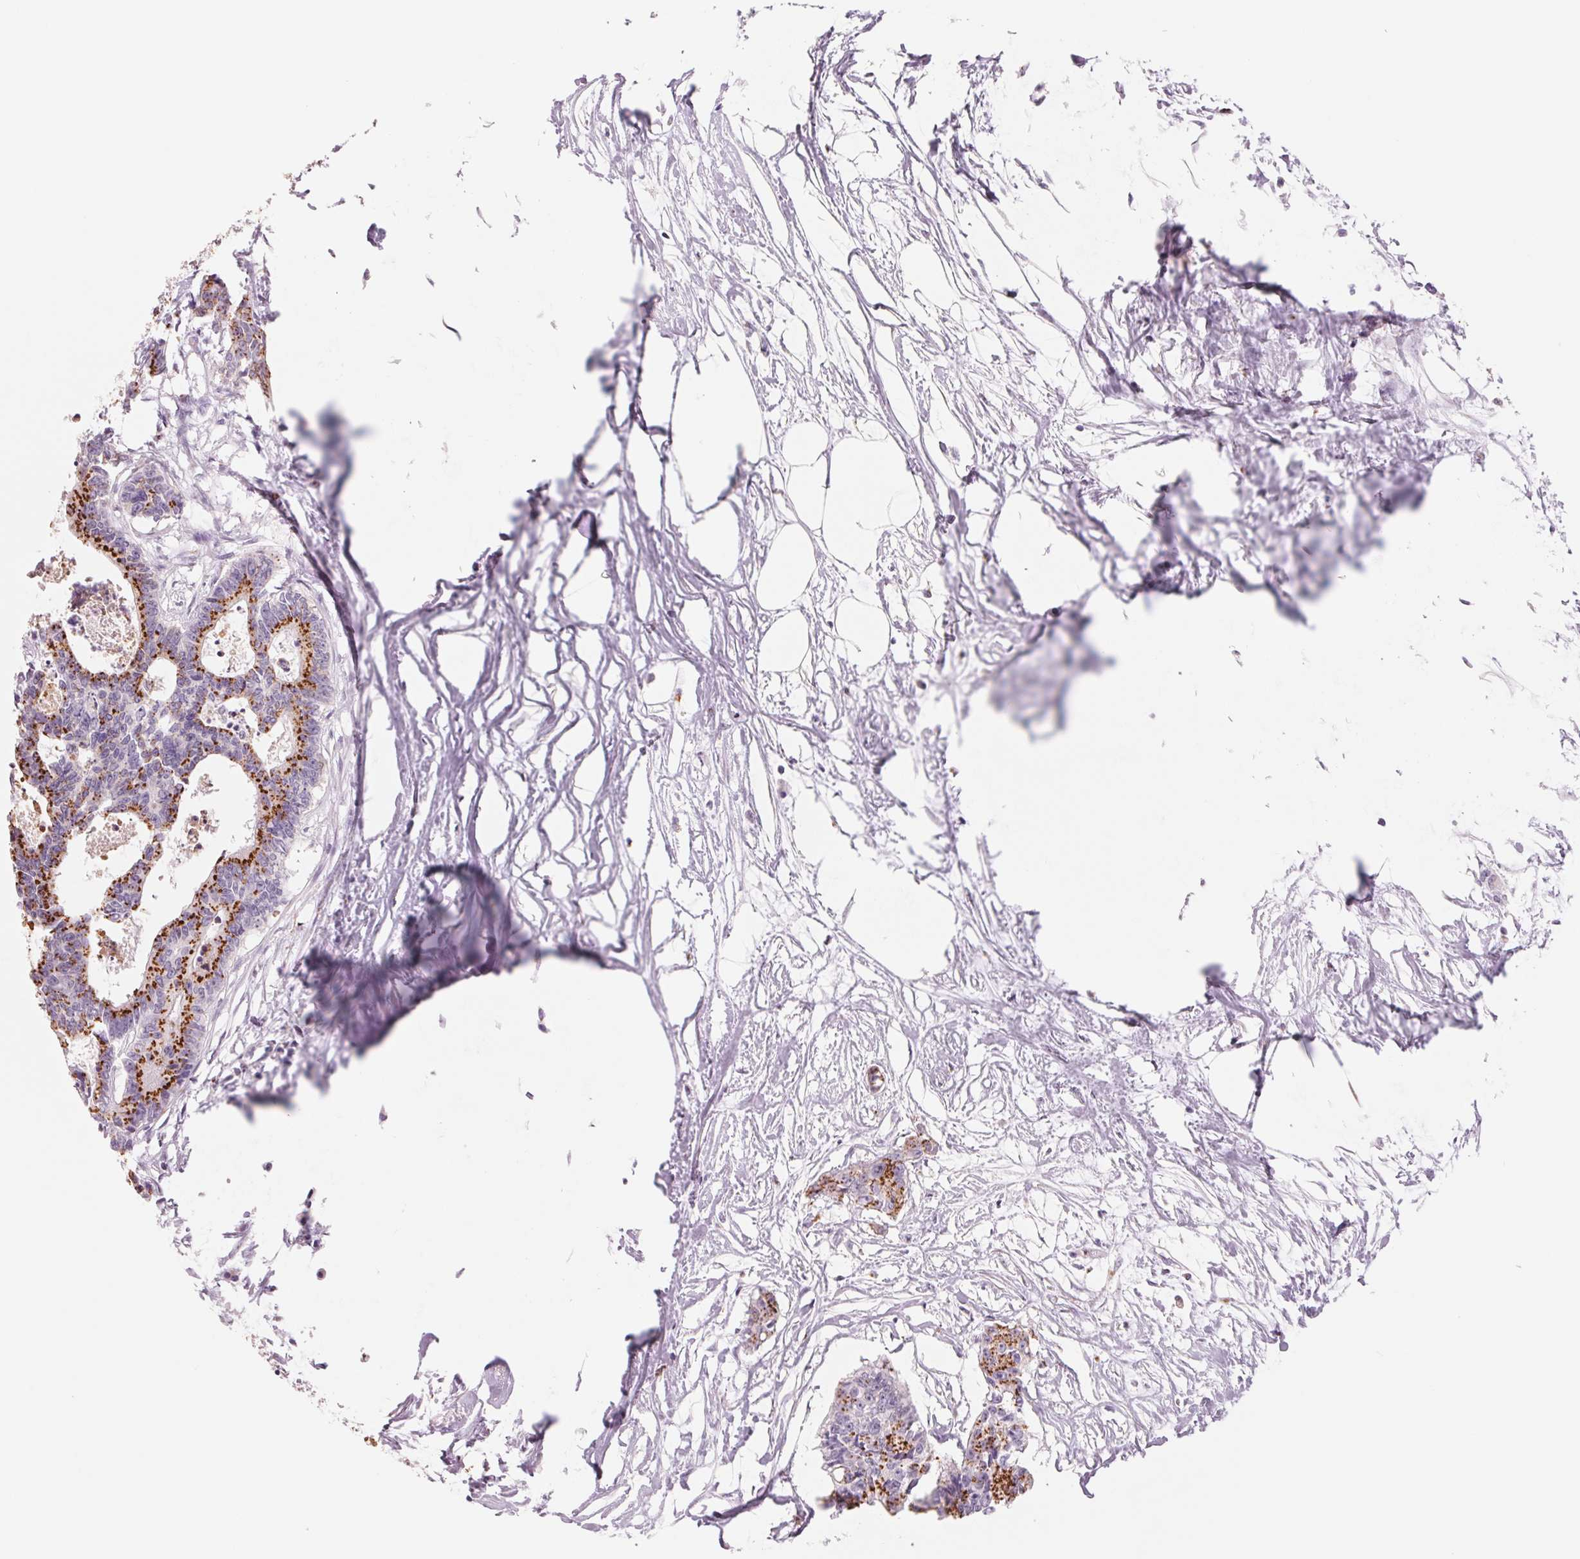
{"staining": {"intensity": "strong", "quantity": ">75%", "location": "cytoplasmic/membranous"}, "tissue": "colorectal cancer", "cell_type": "Tumor cells", "image_type": "cancer", "snomed": [{"axis": "morphology", "description": "Adenocarcinoma, NOS"}, {"axis": "topography", "description": "Rectum"}], "caption": "The histopathology image exhibits a brown stain indicating the presence of a protein in the cytoplasmic/membranous of tumor cells in colorectal cancer (adenocarcinoma).", "gene": "GALNT7", "patient": {"sex": "male", "age": 57}}